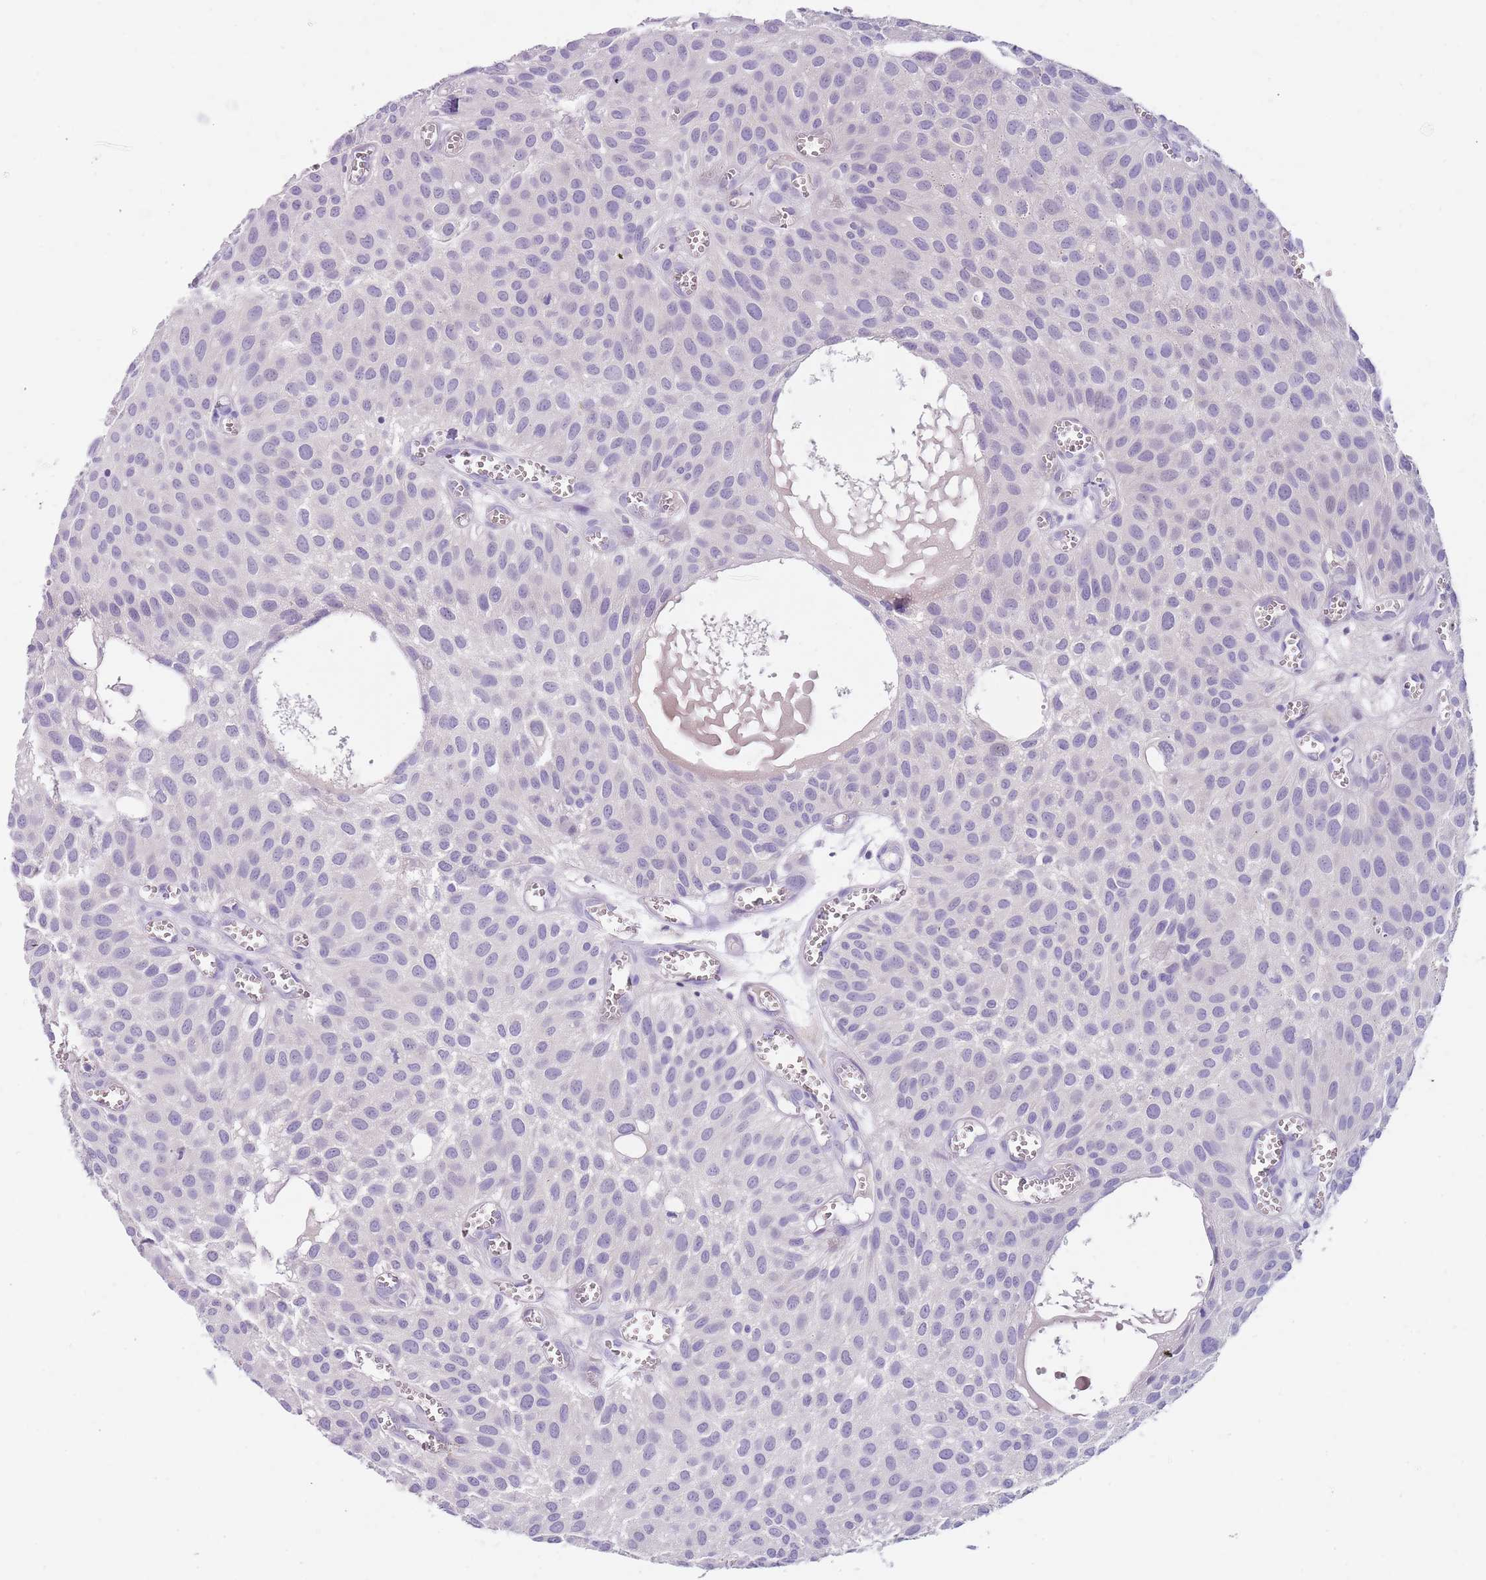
{"staining": {"intensity": "negative", "quantity": "none", "location": "none"}, "tissue": "urothelial cancer", "cell_type": "Tumor cells", "image_type": "cancer", "snomed": [{"axis": "morphology", "description": "Urothelial carcinoma, Low grade"}, {"axis": "topography", "description": "Urinary bladder"}], "caption": "This is an immunohistochemistry (IHC) histopathology image of urothelial carcinoma (low-grade). There is no staining in tumor cells.", "gene": "C2CD3", "patient": {"sex": "male", "age": 88}}